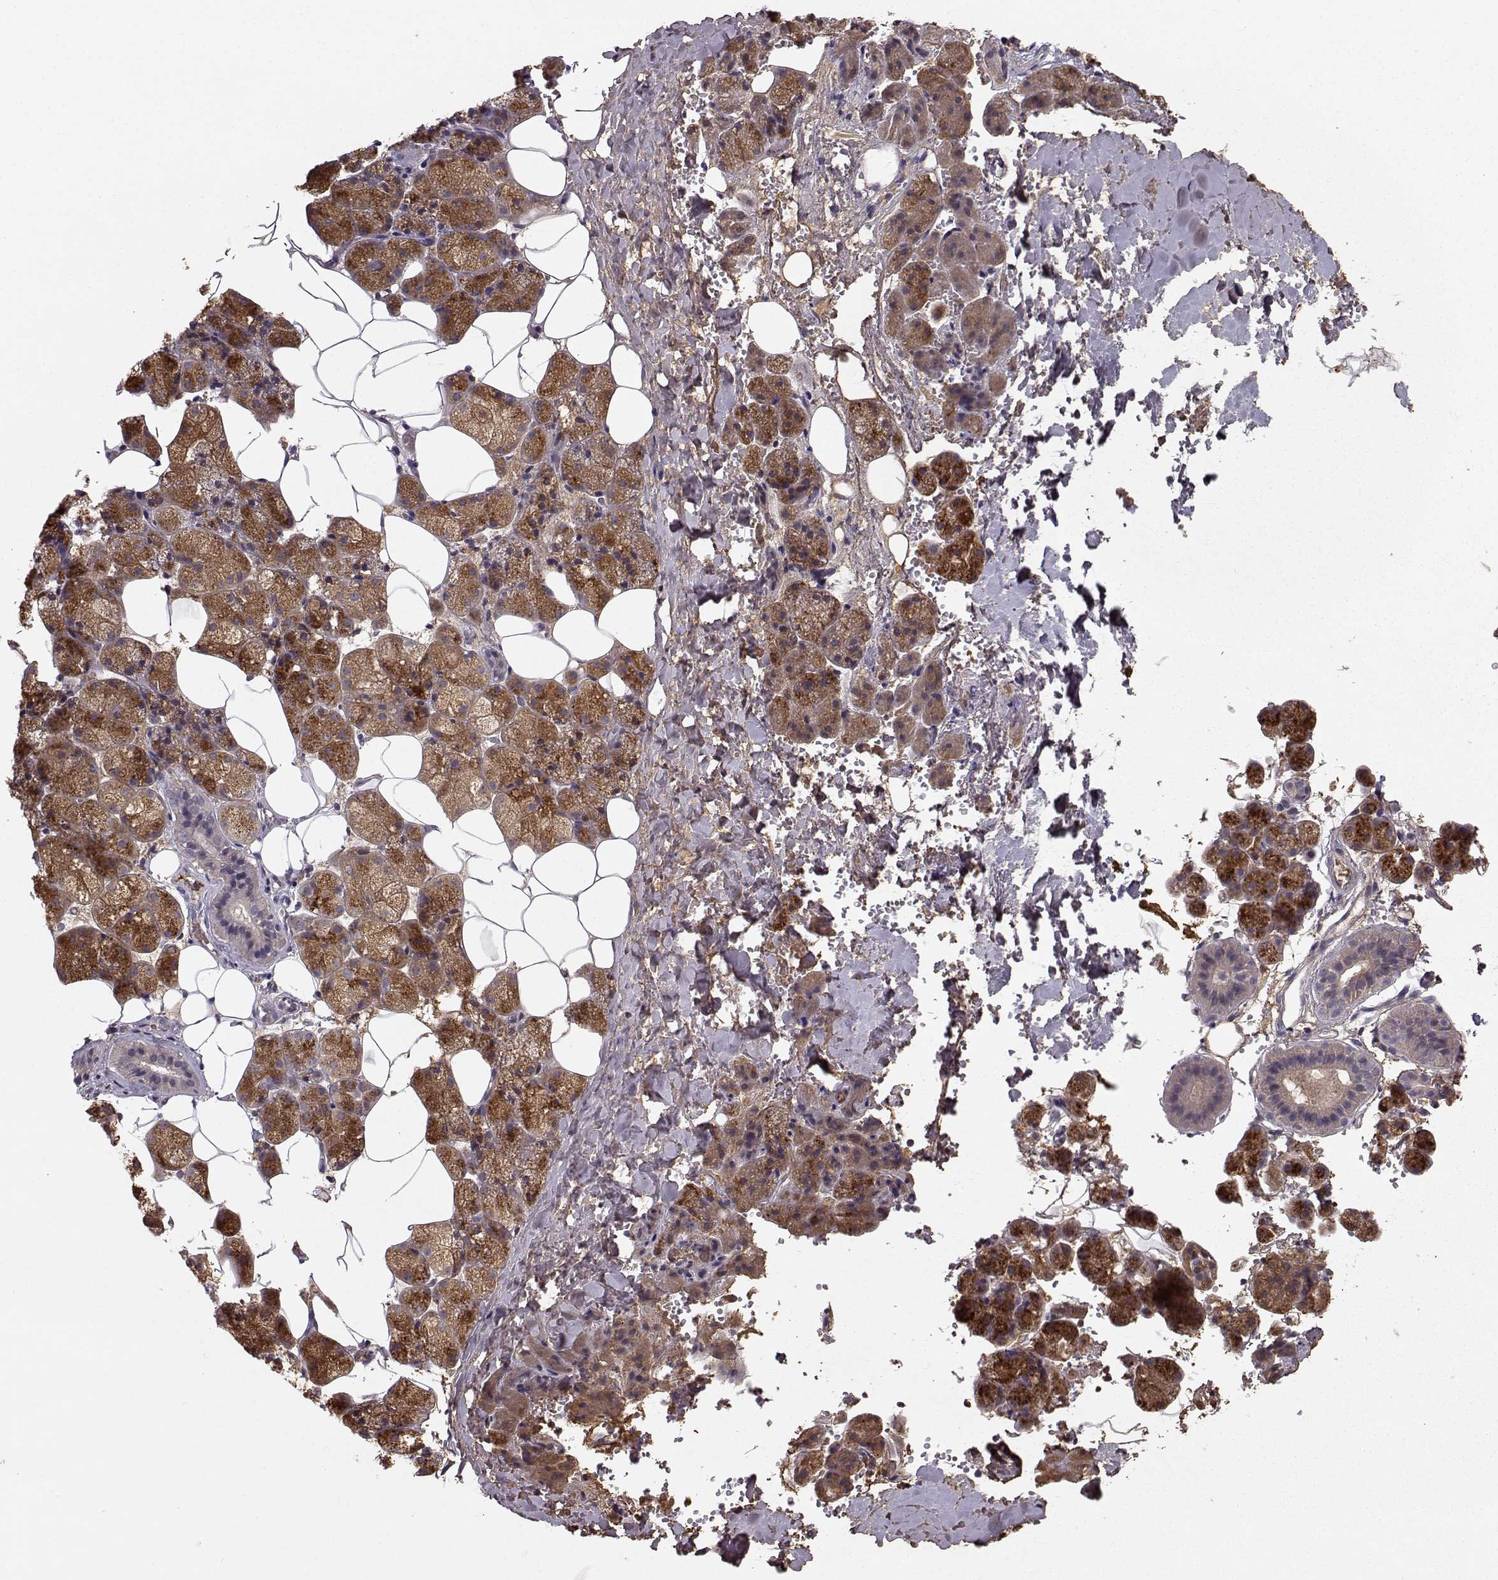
{"staining": {"intensity": "strong", "quantity": "25%-75%", "location": "cytoplasmic/membranous"}, "tissue": "salivary gland", "cell_type": "Glandular cells", "image_type": "normal", "snomed": [{"axis": "morphology", "description": "Normal tissue, NOS"}, {"axis": "topography", "description": "Salivary gland"}], "caption": "Immunohistochemical staining of unremarkable salivary gland reveals high levels of strong cytoplasmic/membranous positivity in about 25%-75% of glandular cells. (IHC, brightfield microscopy, high magnification).", "gene": "WNT6", "patient": {"sex": "male", "age": 38}}